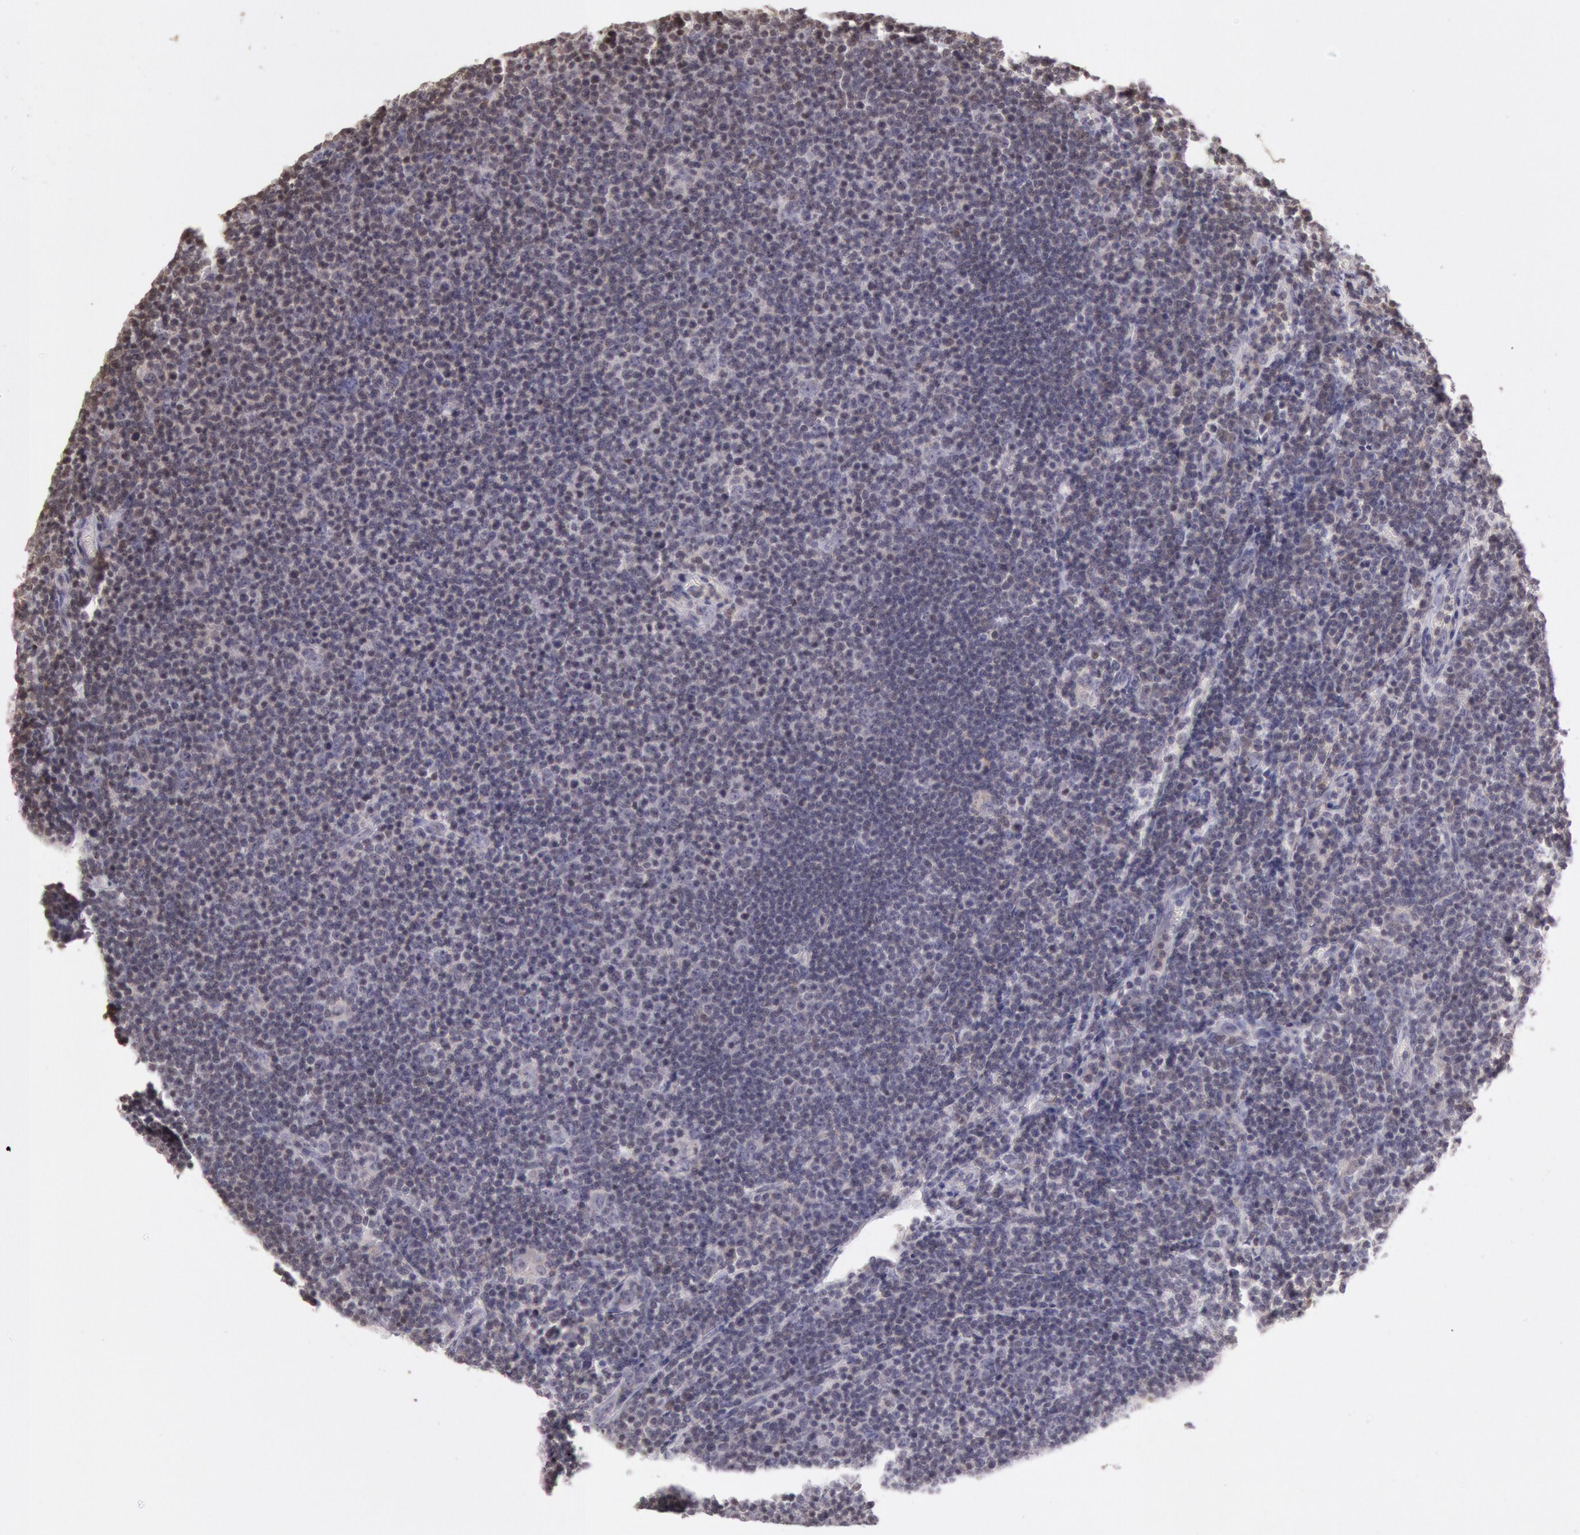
{"staining": {"intensity": "negative", "quantity": "none", "location": "none"}, "tissue": "lymphoma", "cell_type": "Tumor cells", "image_type": "cancer", "snomed": [{"axis": "morphology", "description": "Malignant lymphoma, non-Hodgkin's type, Low grade"}, {"axis": "topography", "description": "Lymph node"}], "caption": "This micrograph is of malignant lymphoma, non-Hodgkin's type (low-grade) stained with IHC to label a protein in brown with the nuclei are counter-stained blue. There is no staining in tumor cells.", "gene": "HIF1A", "patient": {"sex": "male", "age": 74}}